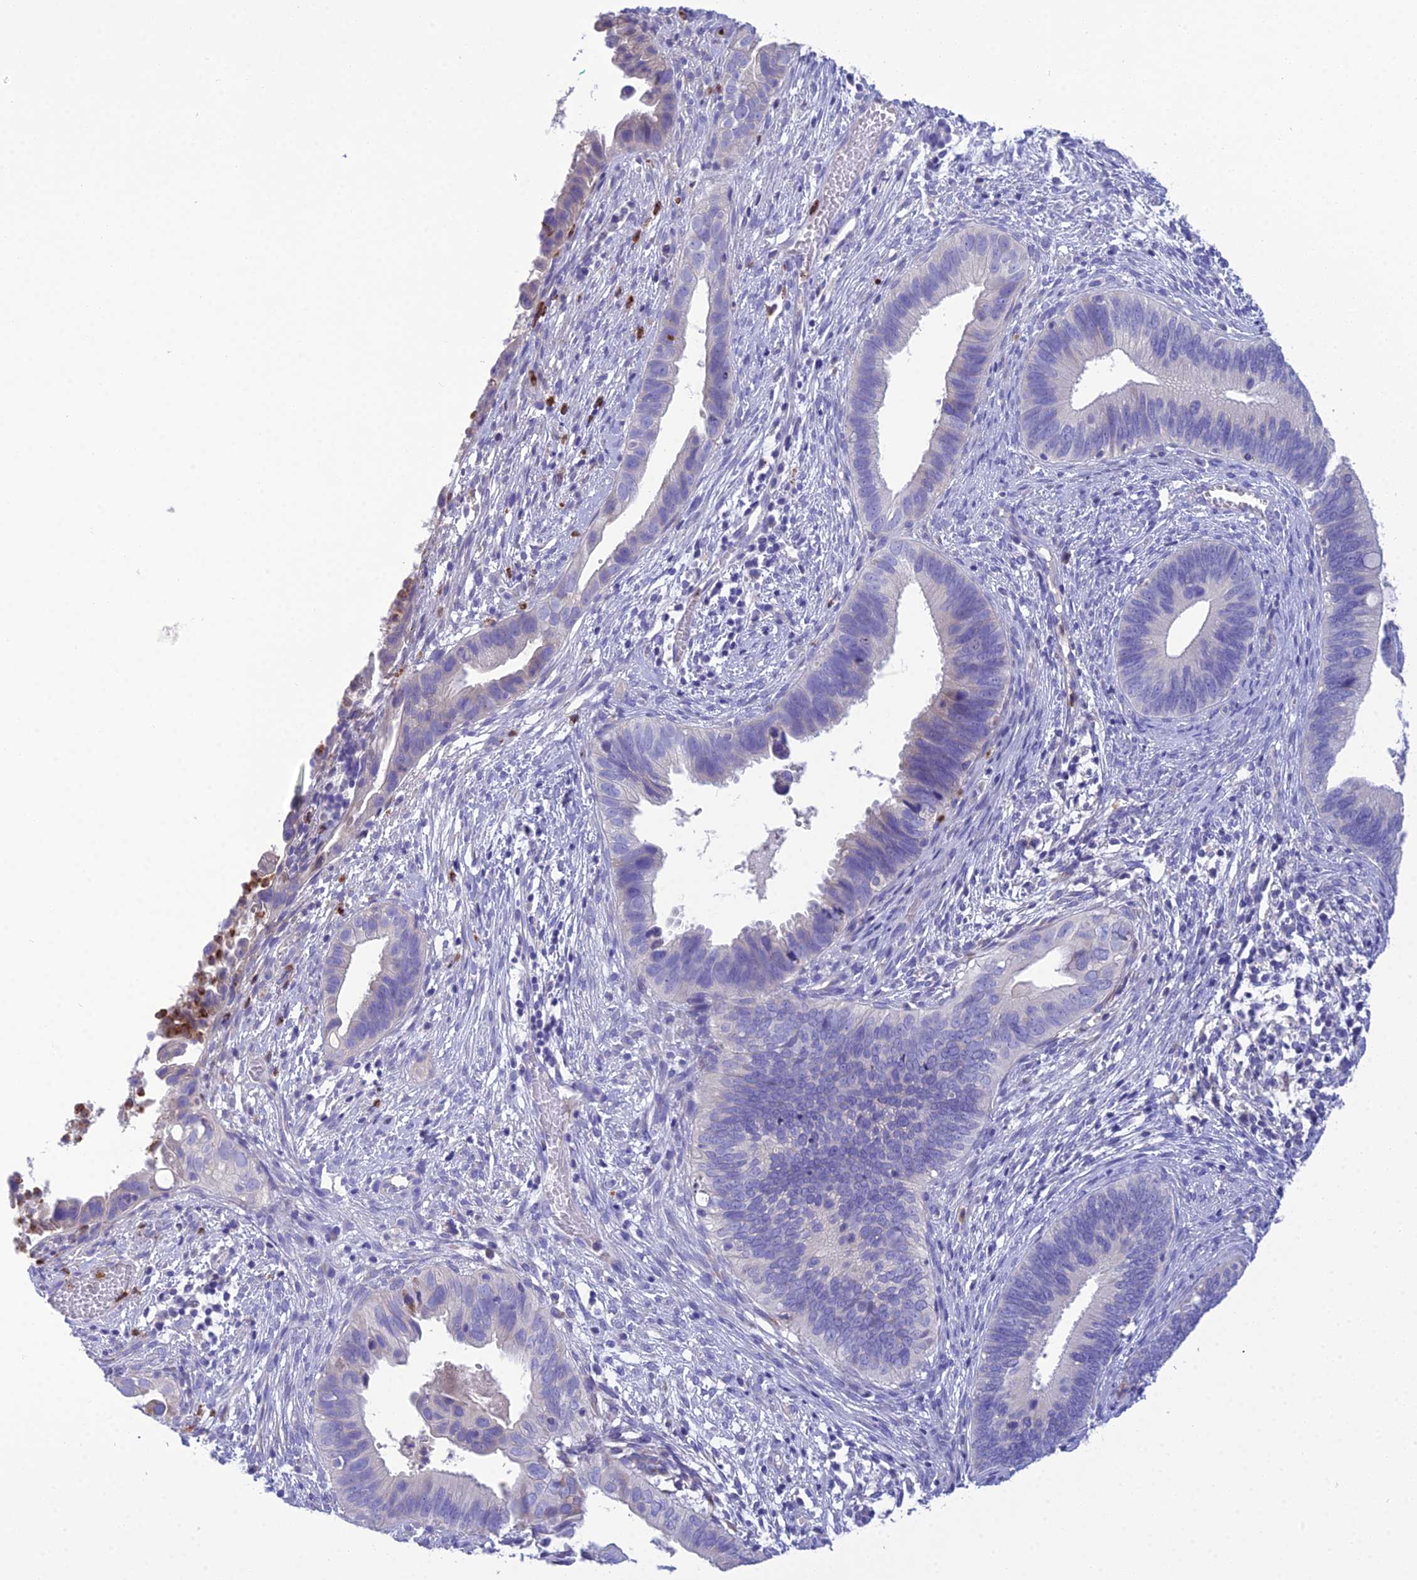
{"staining": {"intensity": "negative", "quantity": "none", "location": "none"}, "tissue": "cervical cancer", "cell_type": "Tumor cells", "image_type": "cancer", "snomed": [{"axis": "morphology", "description": "Adenocarcinoma, NOS"}, {"axis": "topography", "description": "Cervix"}], "caption": "The micrograph reveals no significant staining in tumor cells of adenocarcinoma (cervical). The staining is performed using DAB (3,3'-diaminobenzidine) brown chromogen with nuclei counter-stained in using hematoxylin.", "gene": "KIAA0408", "patient": {"sex": "female", "age": 42}}